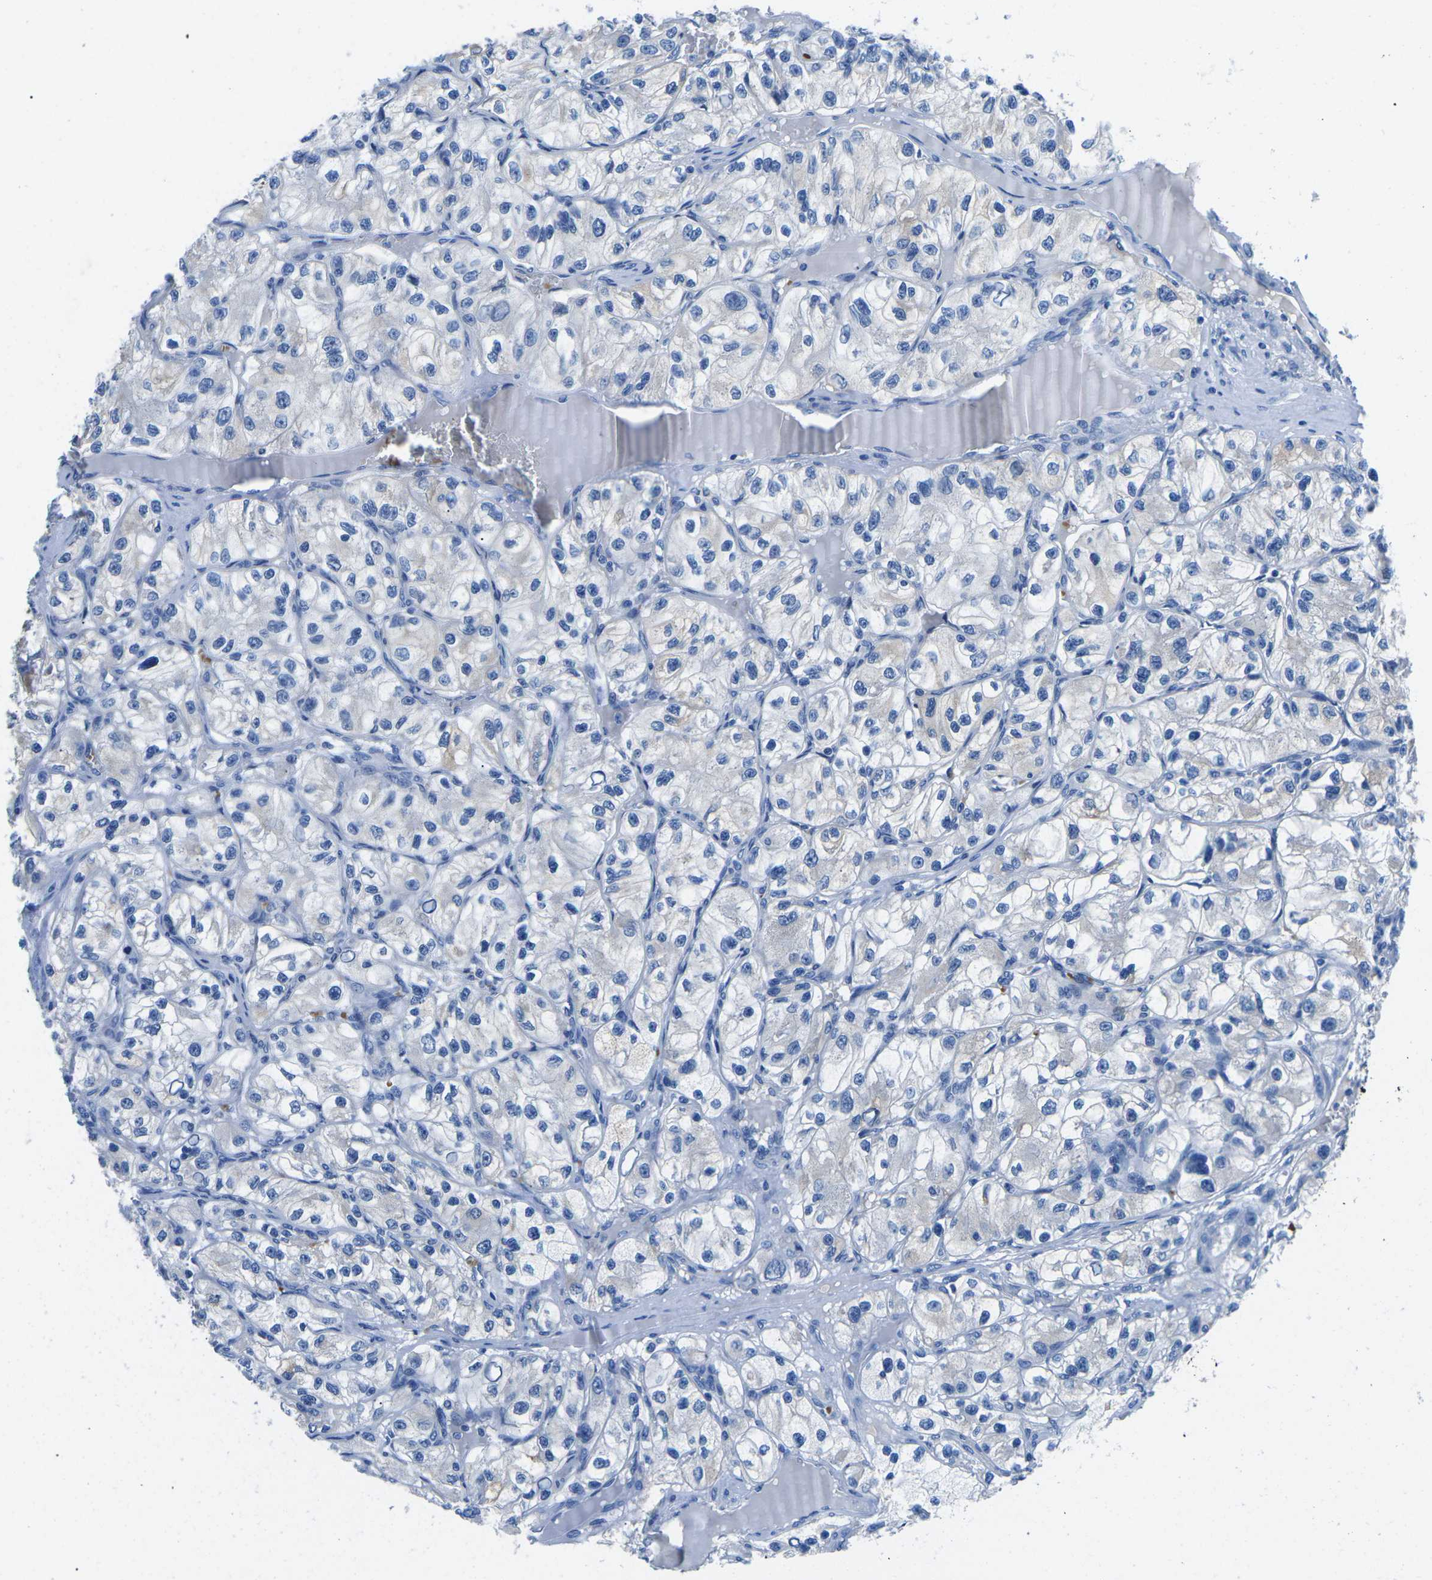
{"staining": {"intensity": "moderate", "quantity": "<25%", "location": "cytoplasmic/membranous"}, "tissue": "renal cancer", "cell_type": "Tumor cells", "image_type": "cancer", "snomed": [{"axis": "morphology", "description": "Adenocarcinoma, NOS"}, {"axis": "topography", "description": "Kidney"}], "caption": "There is low levels of moderate cytoplasmic/membranous staining in tumor cells of adenocarcinoma (renal), as demonstrated by immunohistochemical staining (brown color).", "gene": "TM6SF1", "patient": {"sex": "female", "age": 57}}